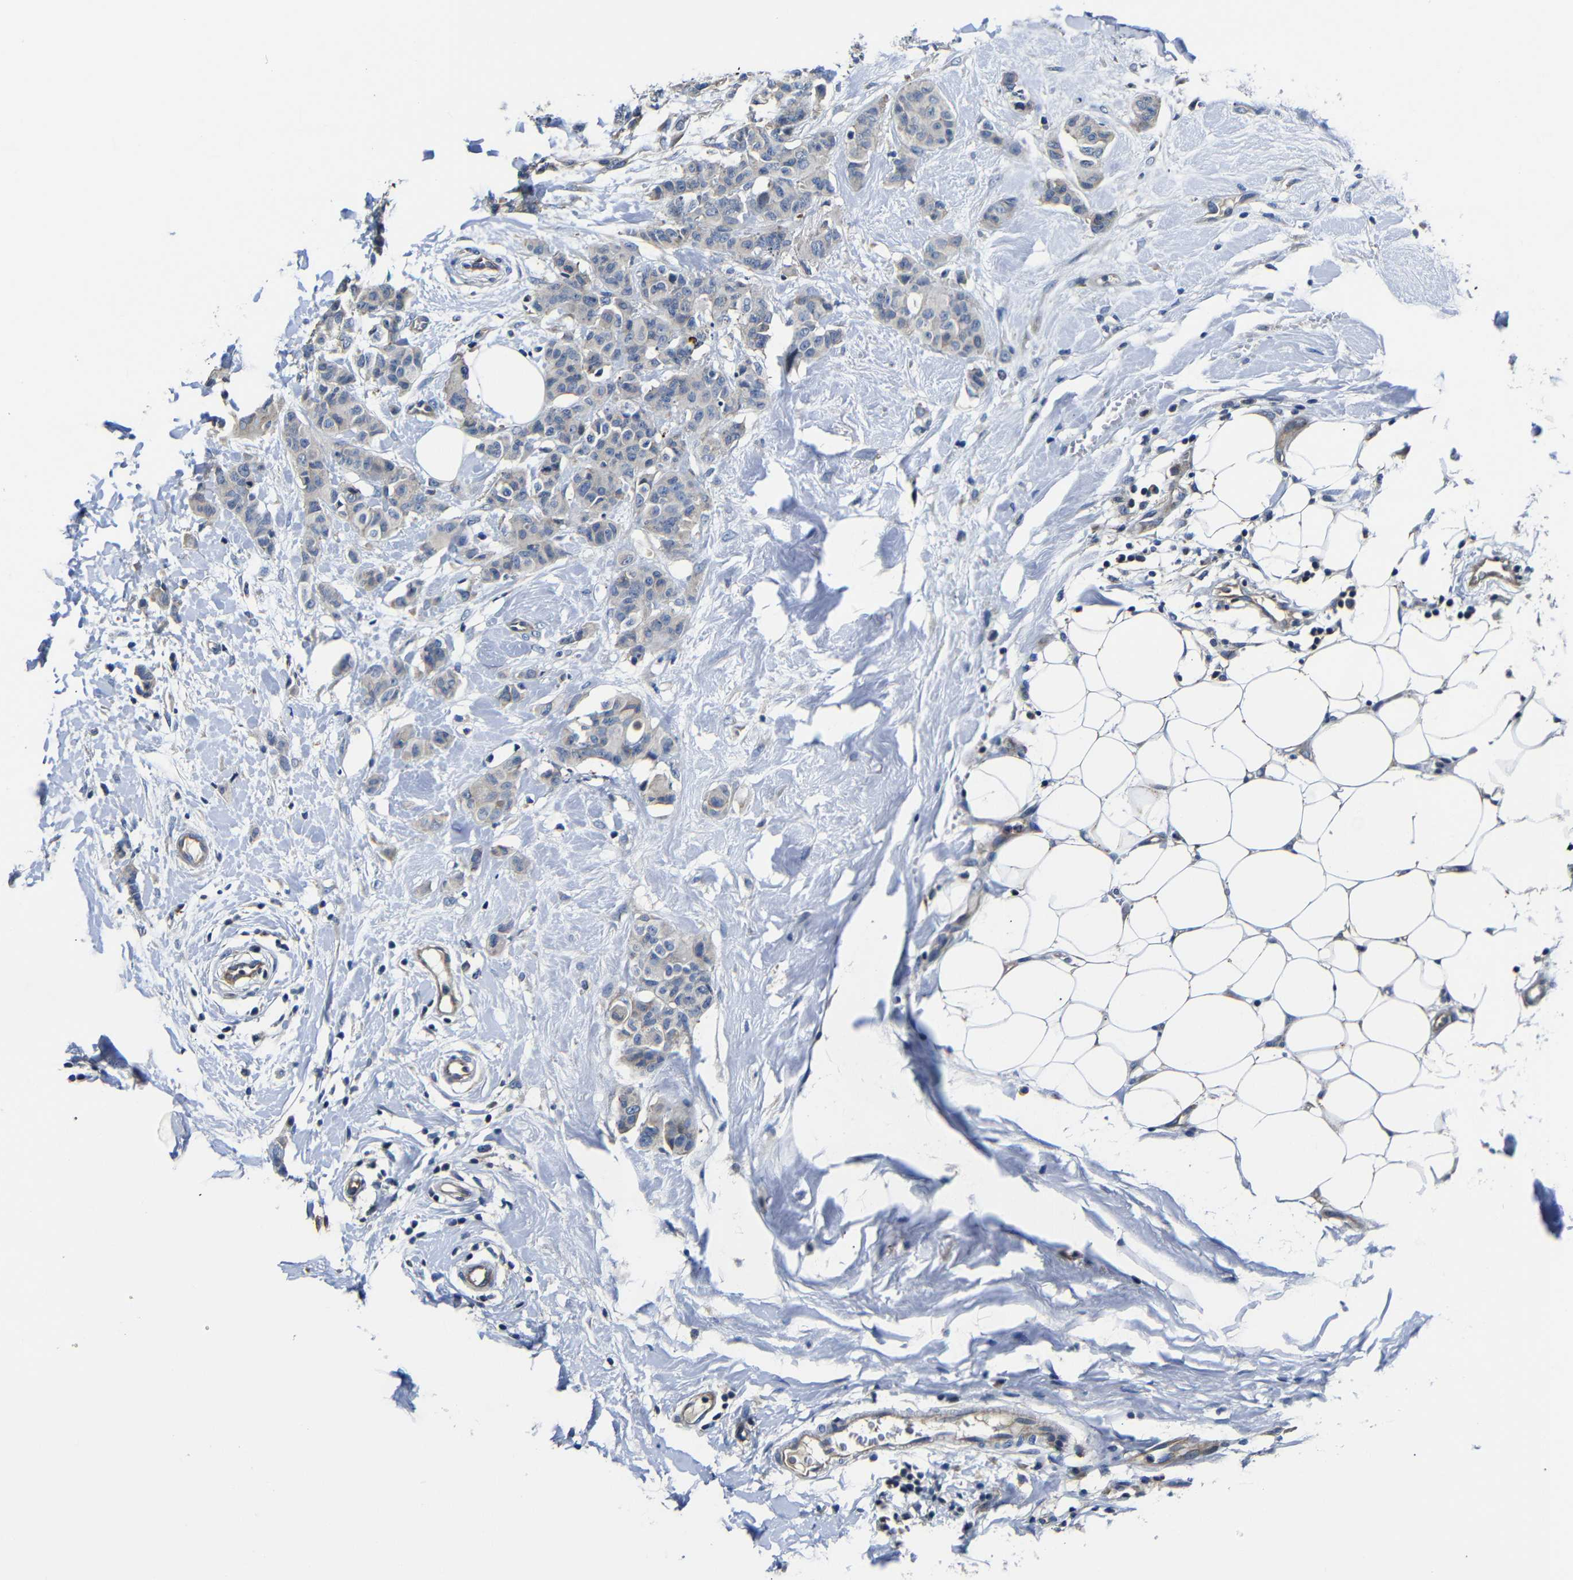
{"staining": {"intensity": "negative", "quantity": "none", "location": "none"}, "tissue": "breast cancer", "cell_type": "Tumor cells", "image_type": "cancer", "snomed": [{"axis": "morphology", "description": "Normal tissue, NOS"}, {"axis": "morphology", "description": "Duct carcinoma"}, {"axis": "topography", "description": "Breast"}], "caption": "DAB (3,3'-diaminobenzidine) immunohistochemical staining of human invasive ductal carcinoma (breast) reveals no significant positivity in tumor cells.", "gene": "AFDN", "patient": {"sex": "female", "age": 40}}